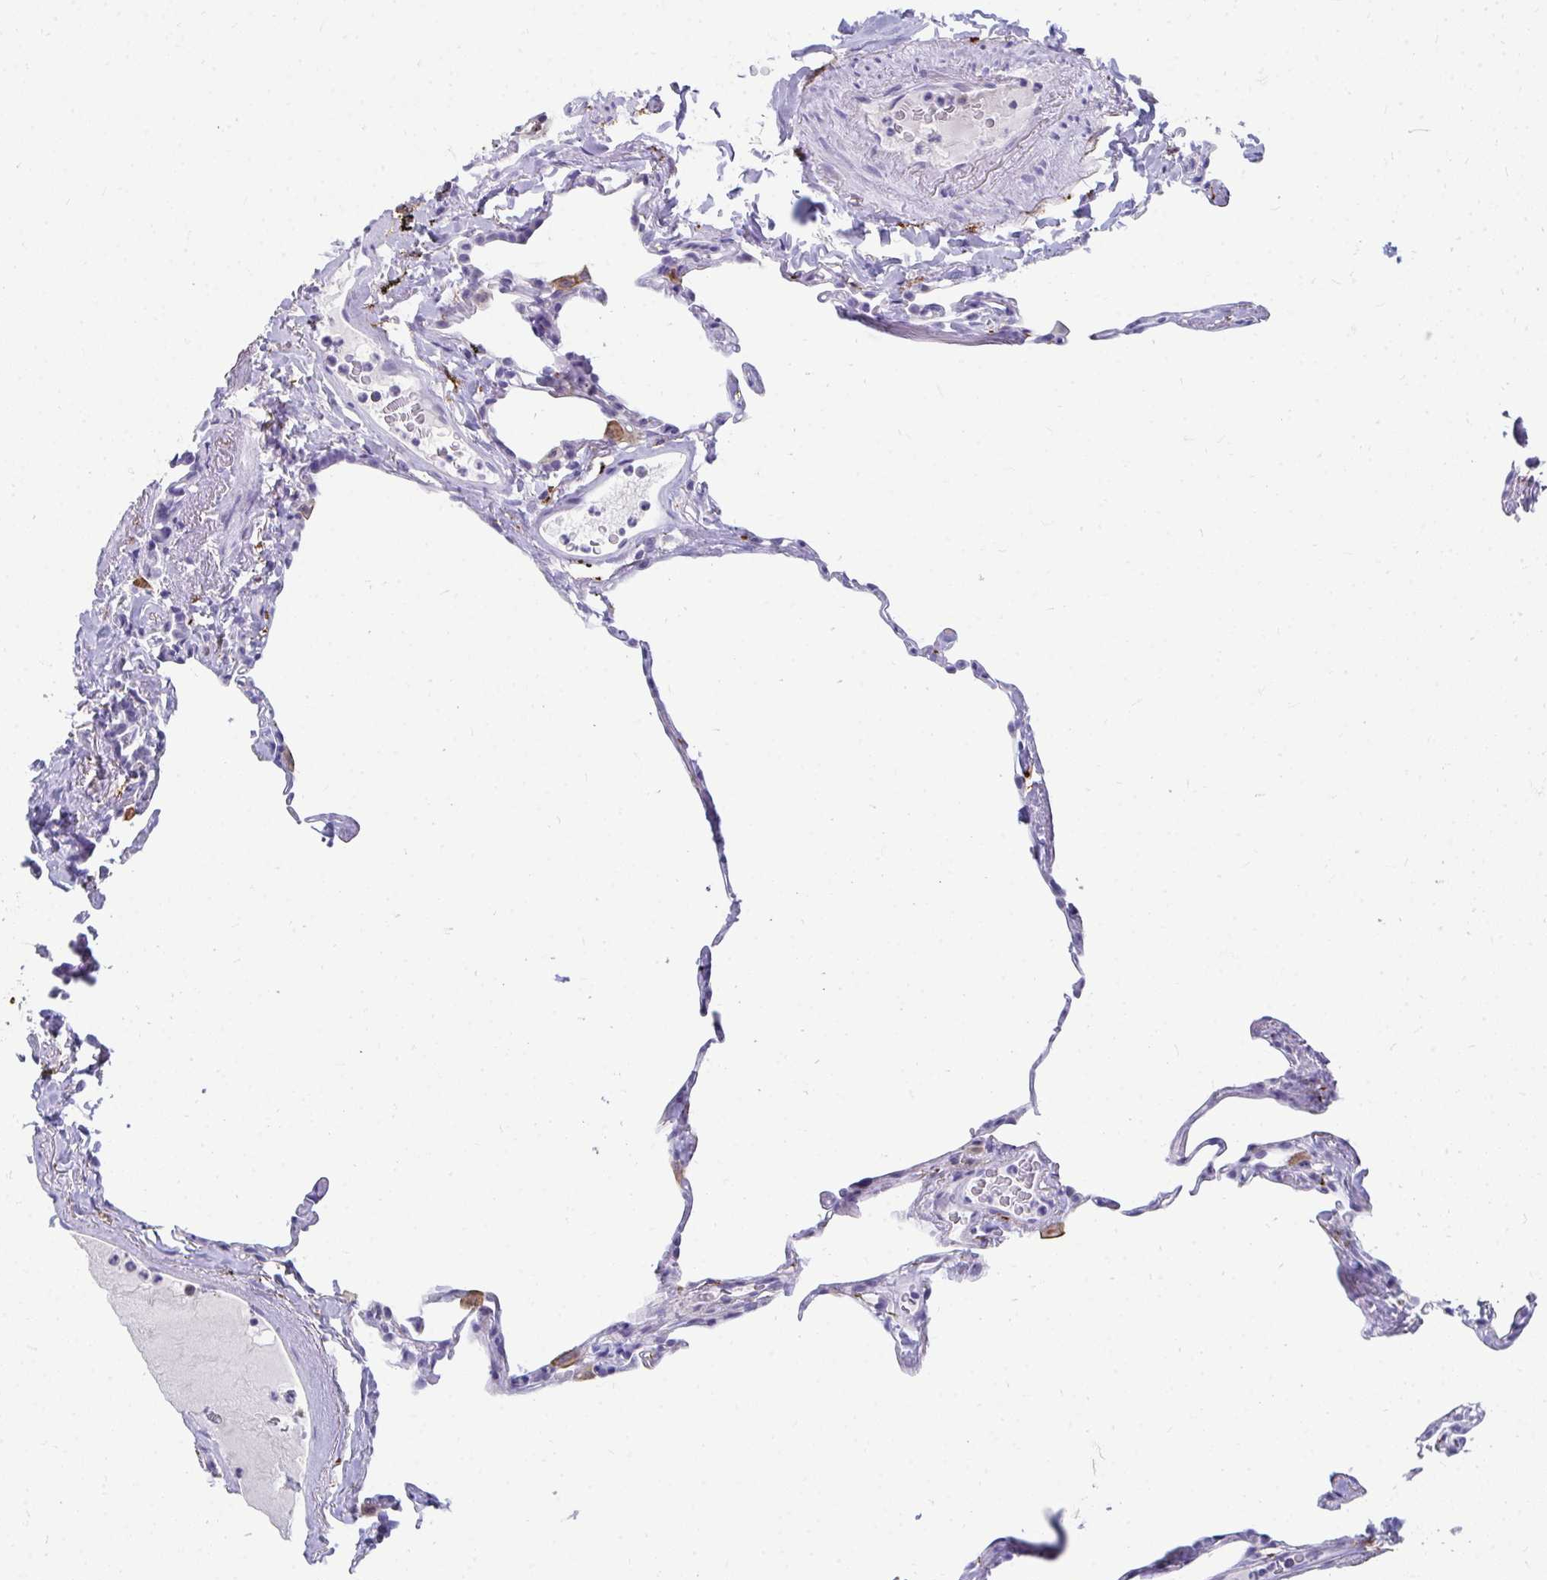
{"staining": {"intensity": "negative", "quantity": "none", "location": "none"}, "tissue": "lung", "cell_type": "Alveolar cells", "image_type": "normal", "snomed": [{"axis": "morphology", "description": "Normal tissue, NOS"}, {"axis": "topography", "description": "Lung"}], "caption": "A high-resolution image shows immunohistochemistry (IHC) staining of normal lung, which displays no significant positivity in alveolar cells.", "gene": "CD163", "patient": {"sex": "male", "age": 65}}